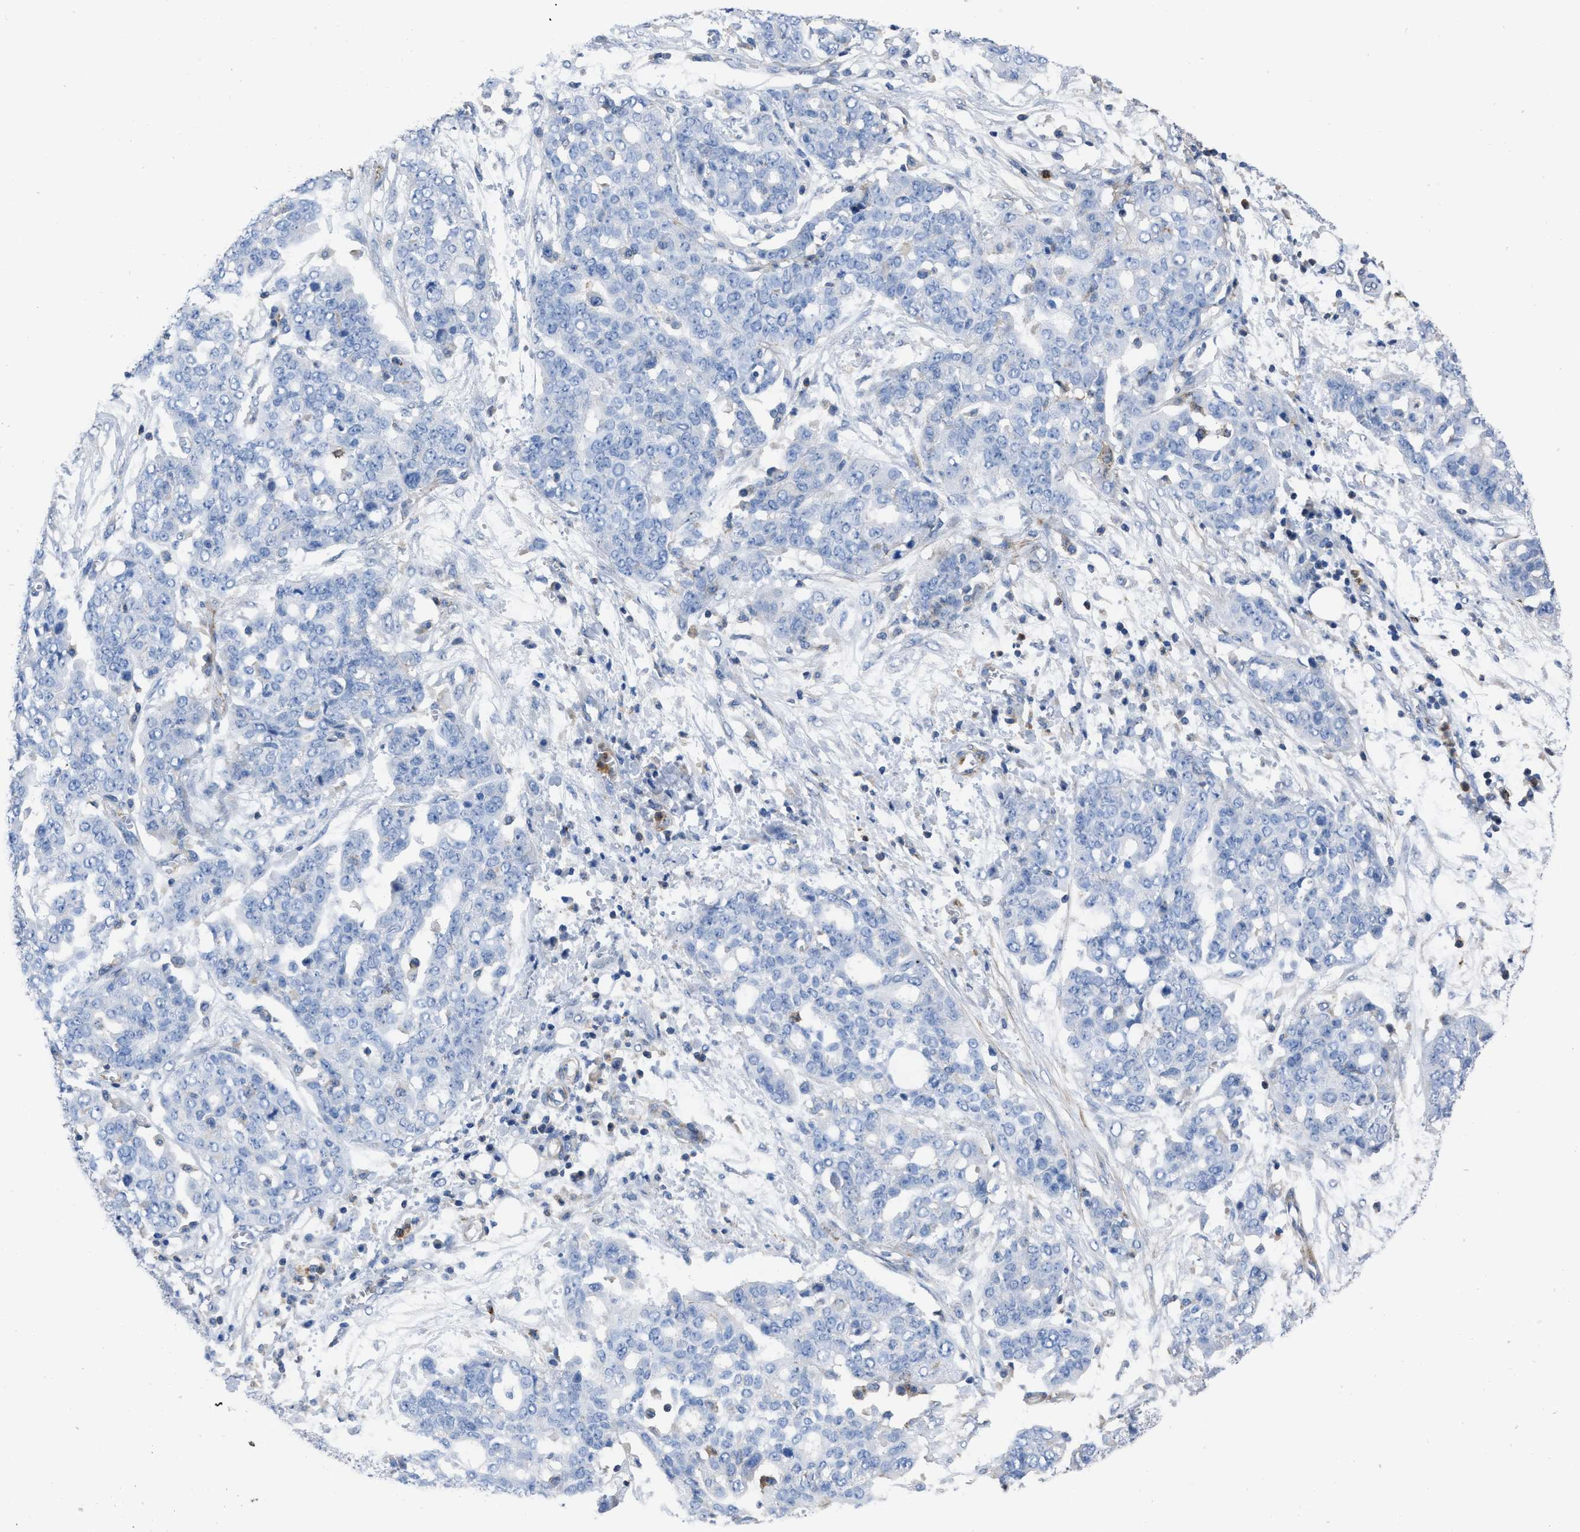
{"staining": {"intensity": "negative", "quantity": "none", "location": "none"}, "tissue": "ovarian cancer", "cell_type": "Tumor cells", "image_type": "cancer", "snomed": [{"axis": "morphology", "description": "Cystadenocarcinoma, serous, NOS"}, {"axis": "topography", "description": "Soft tissue"}, {"axis": "topography", "description": "Ovary"}], "caption": "Human ovarian serous cystadenocarcinoma stained for a protein using IHC displays no positivity in tumor cells.", "gene": "PRMT2", "patient": {"sex": "female", "age": 57}}